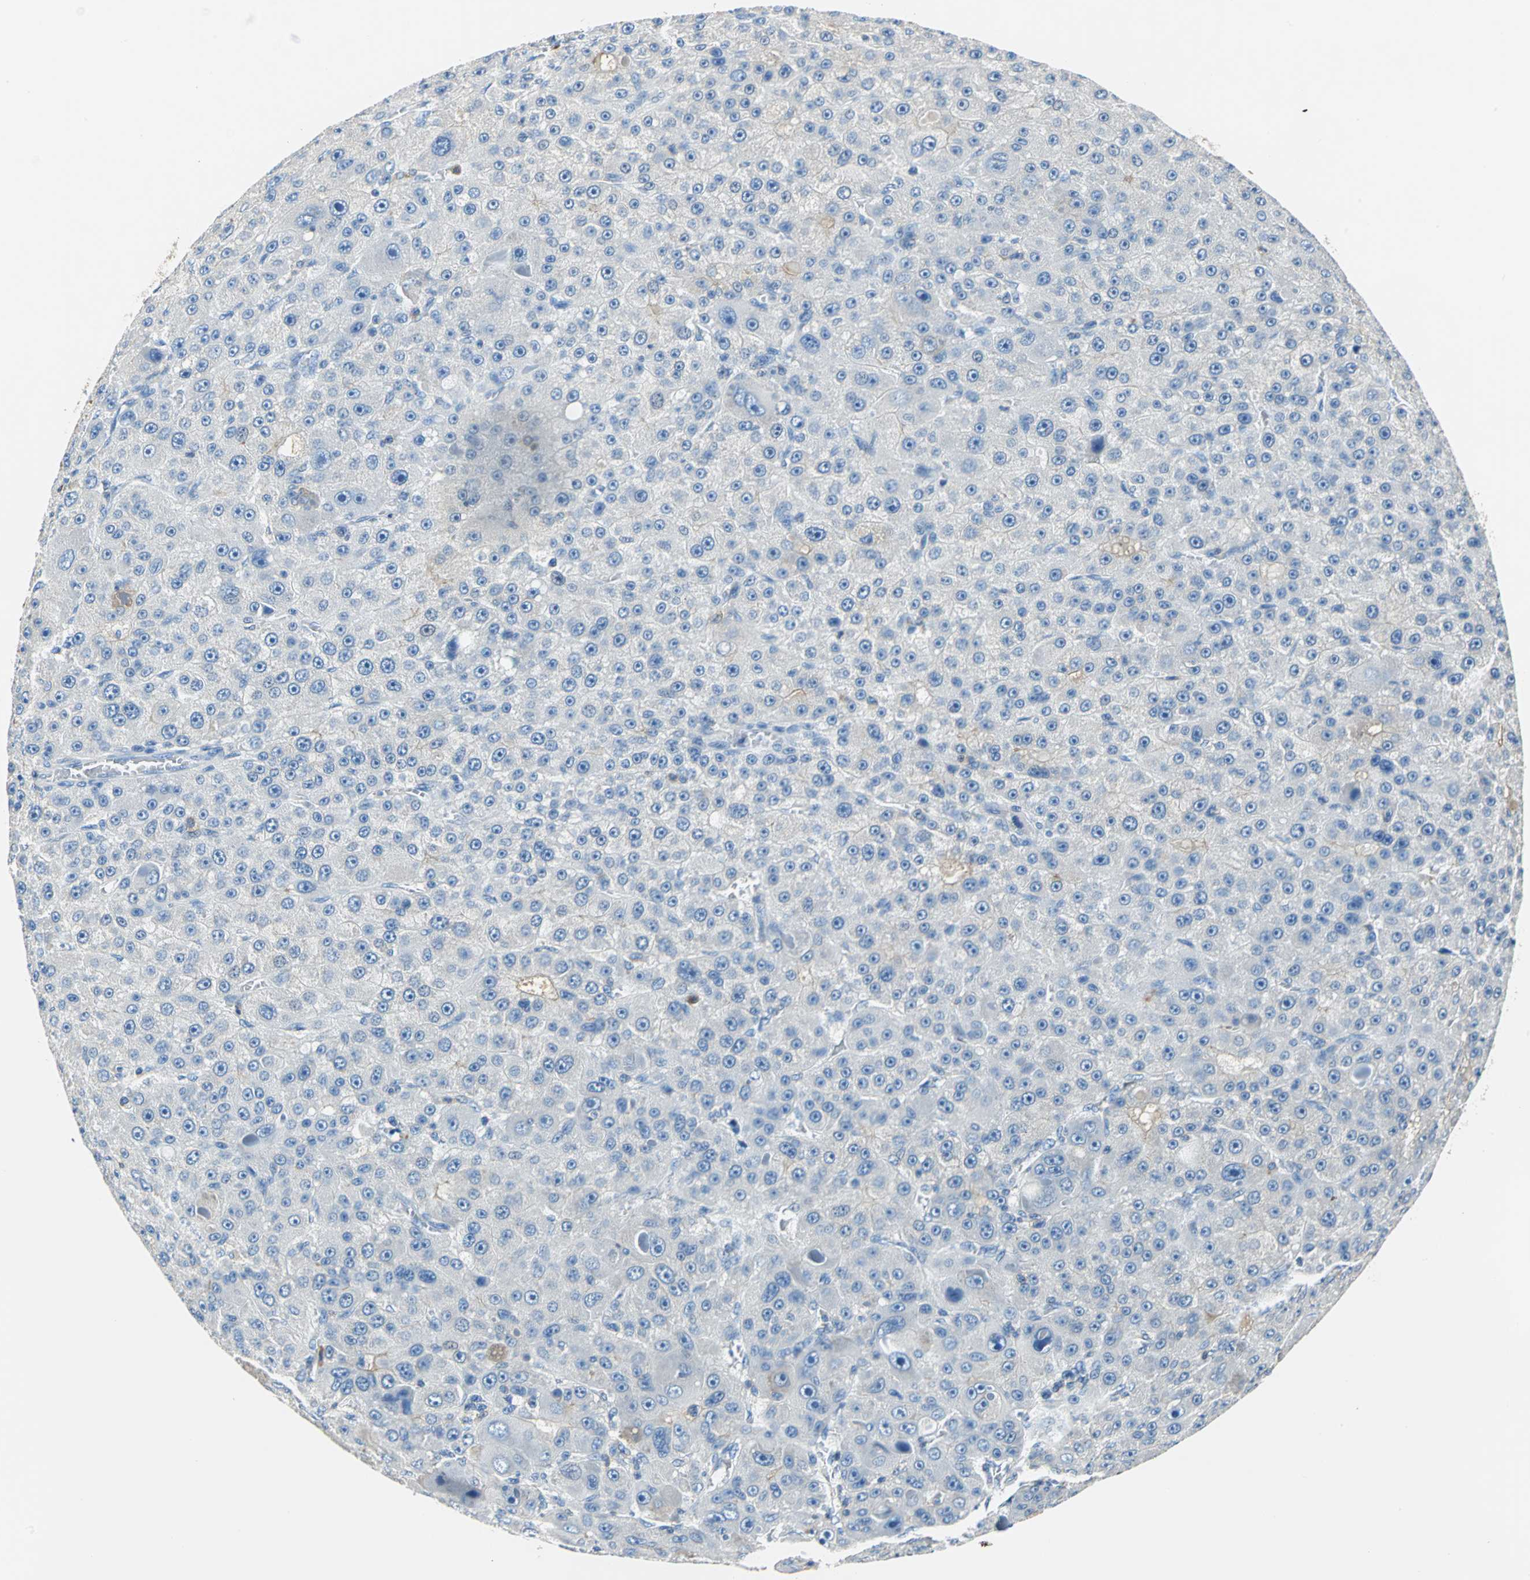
{"staining": {"intensity": "negative", "quantity": "none", "location": "none"}, "tissue": "liver cancer", "cell_type": "Tumor cells", "image_type": "cancer", "snomed": [{"axis": "morphology", "description": "Carcinoma, Hepatocellular, NOS"}, {"axis": "topography", "description": "Liver"}], "caption": "Human liver hepatocellular carcinoma stained for a protein using immunohistochemistry exhibits no positivity in tumor cells.", "gene": "SEPTIN6", "patient": {"sex": "male", "age": 76}}